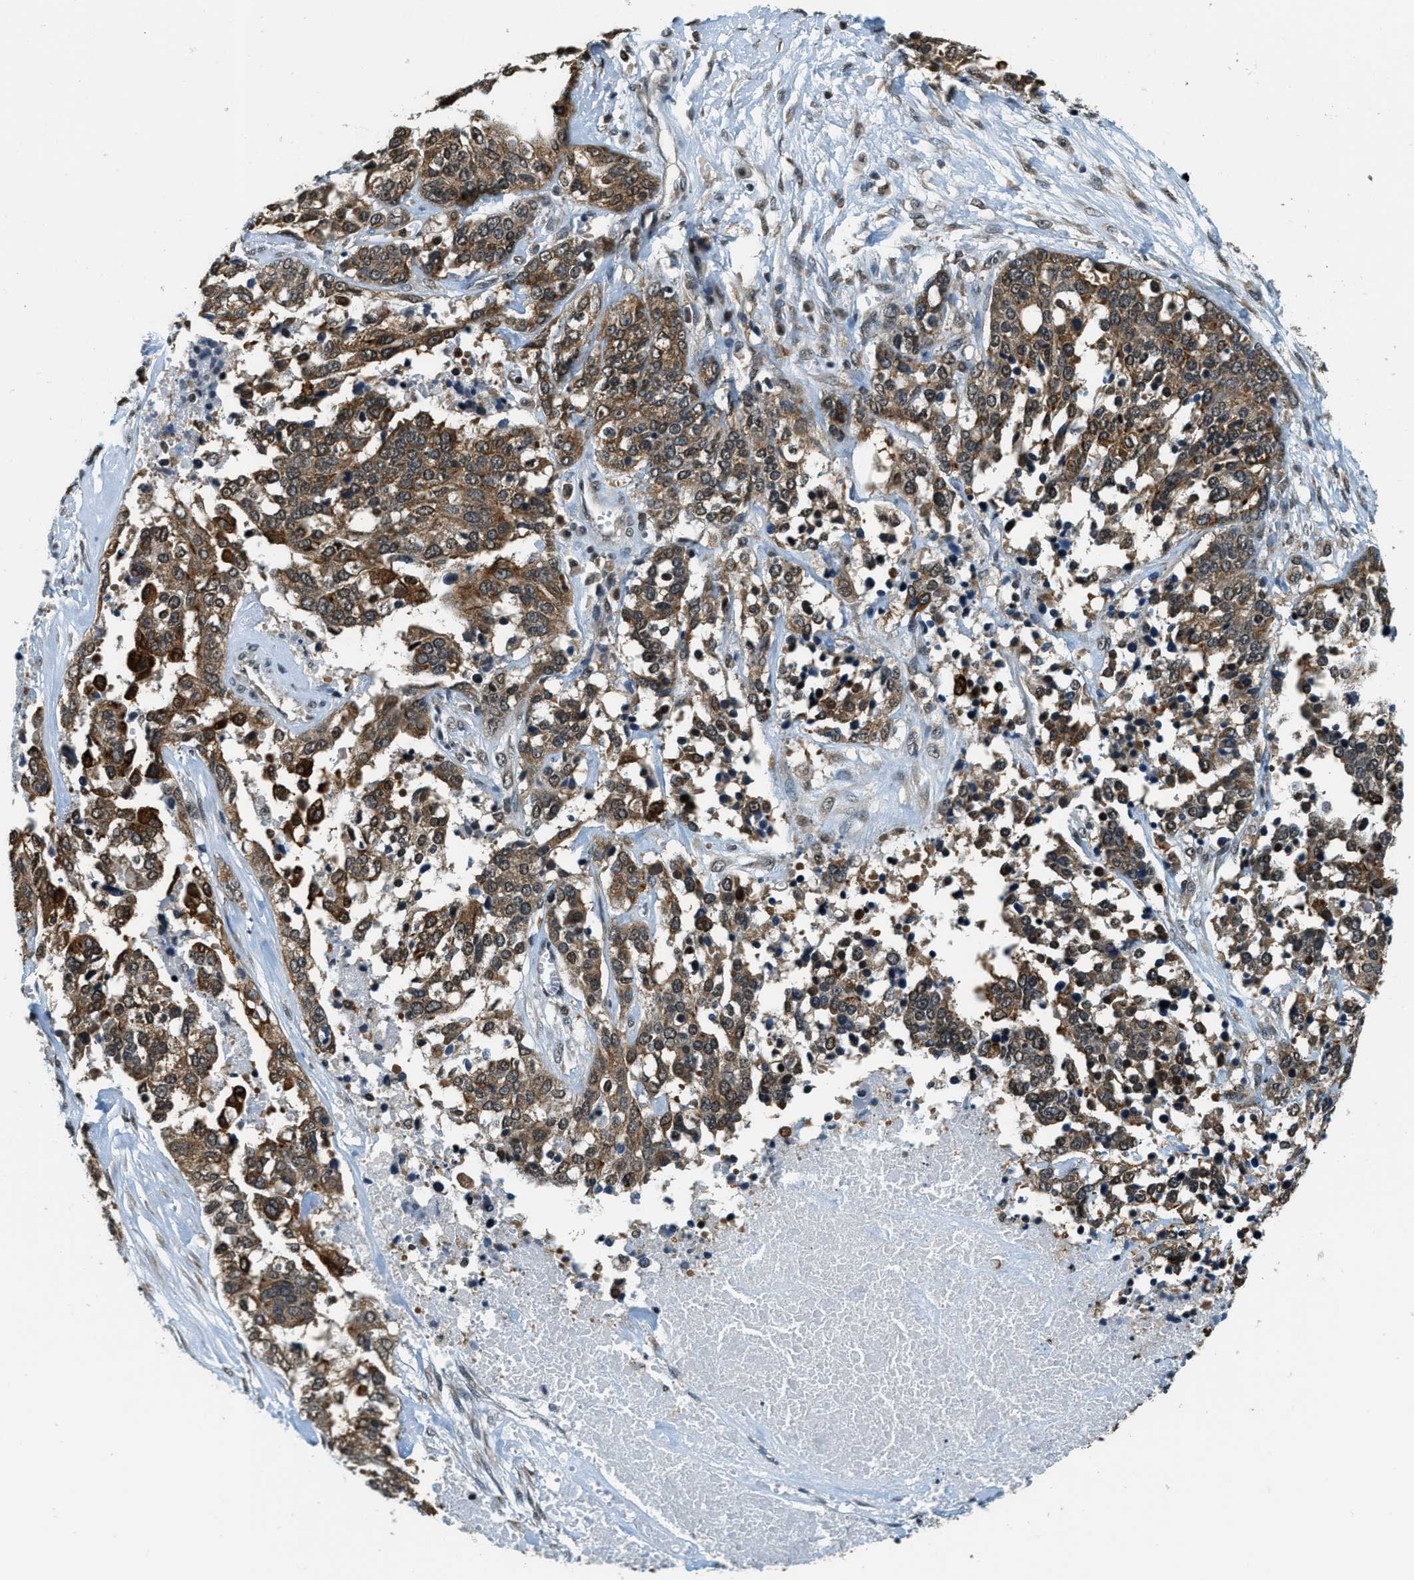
{"staining": {"intensity": "moderate", "quantity": ">75%", "location": "cytoplasmic/membranous,nuclear"}, "tissue": "ovarian cancer", "cell_type": "Tumor cells", "image_type": "cancer", "snomed": [{"axis": "morphology", "description": "Cystadenocarcinoma, serous, NOS"}, {"axis": "topography", "description": "Ovary"}], "caption": "A medium amount of moderate cytoplasmic/membranous and nuclear staining is appreciated in approximately >75% of tumor cells in ovarian serous cystadenocarcinoma tissue. Immunohistochemistry (ihc) stains the protein in brown and the nuclei are stained blue.", "gene": "RAB11FIP1", "patient": {"sex": "female", "age": 44}}